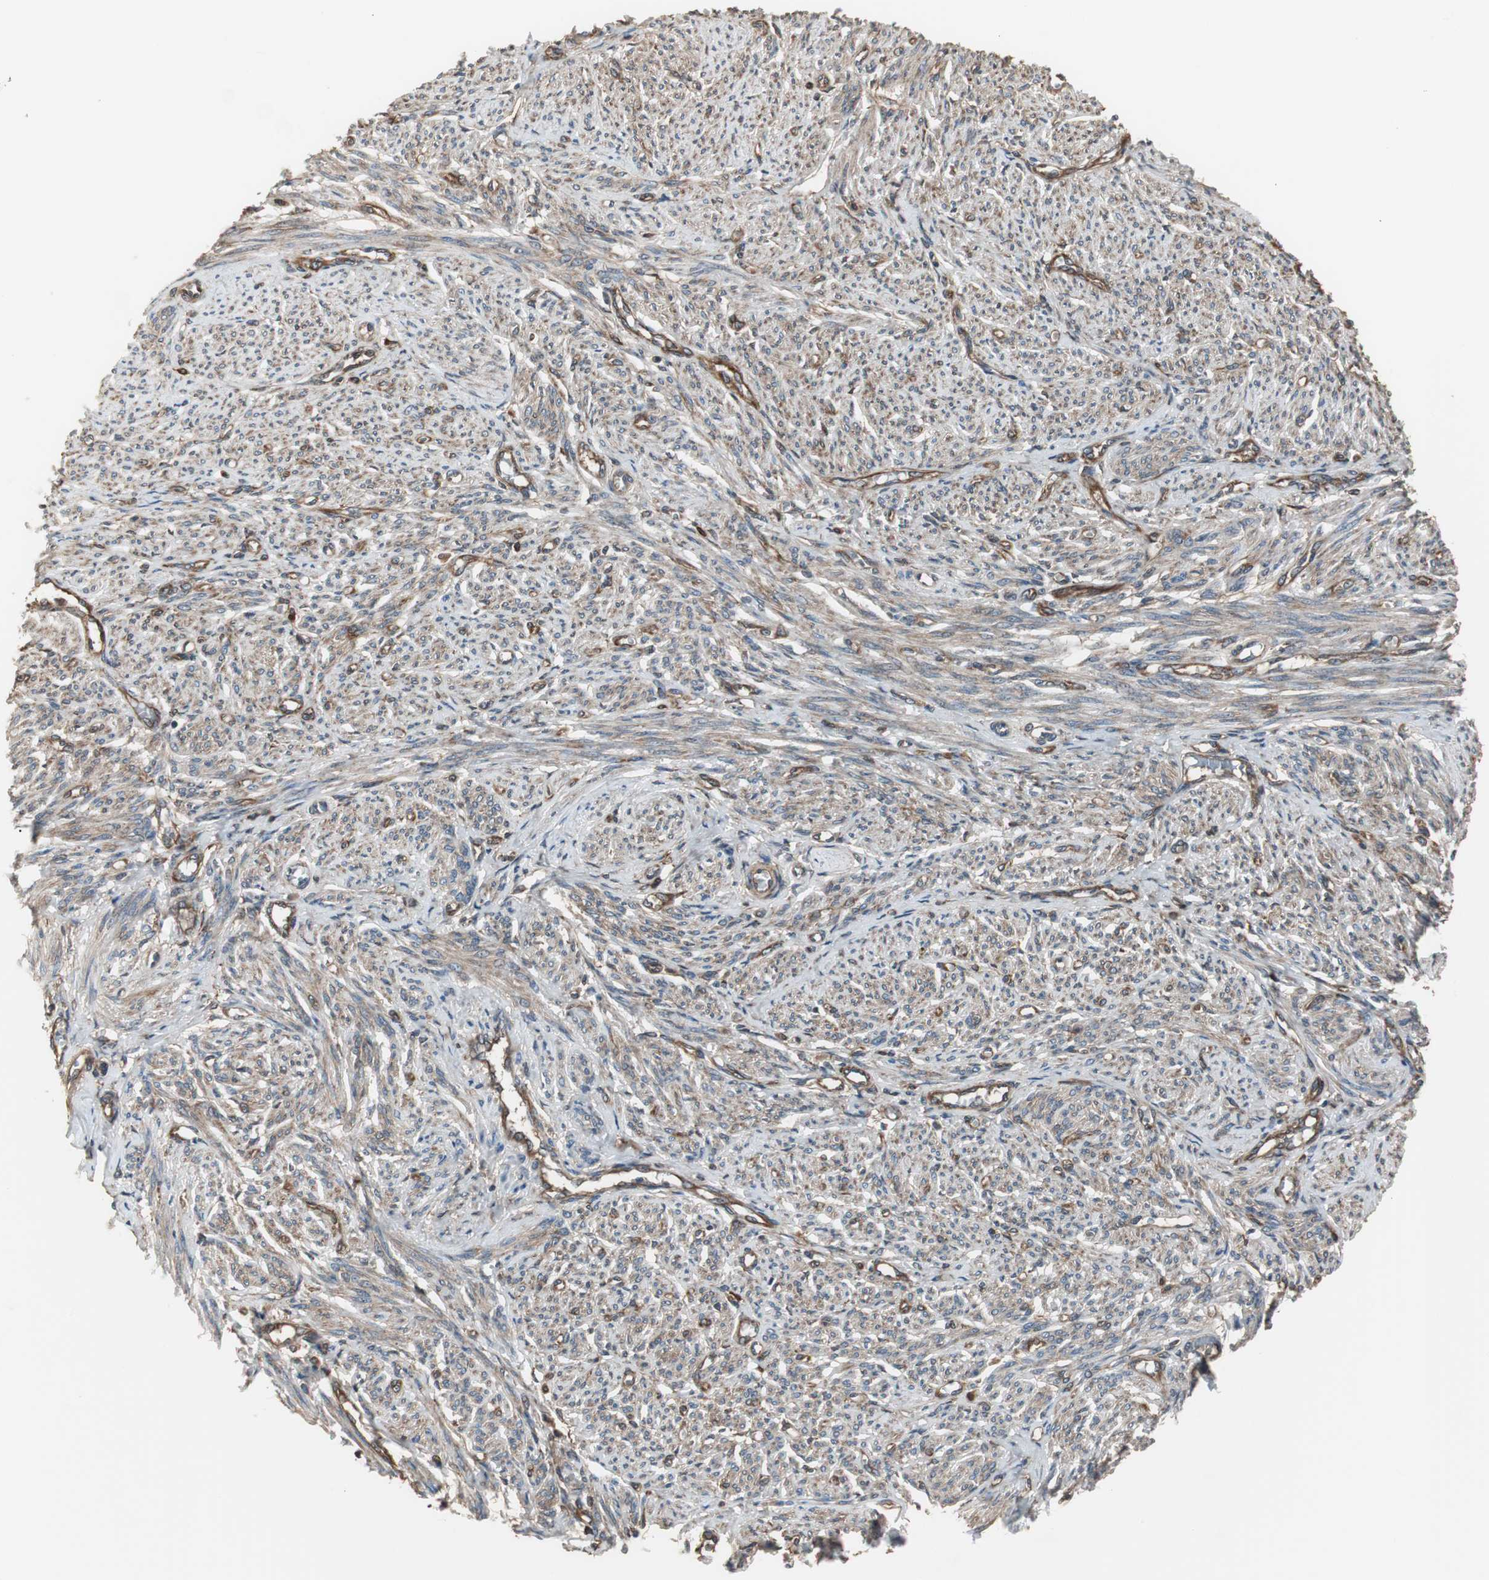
{"staining": {"intensity": "moderate", "quantity": "25%-75%", "location": "cytoplasmic/membranous"}, "tissue": "smooth muscle", "cell_type": "Smooth muscle cells", "image_type": "normal", "snomed": [{"axis": "morphology", "description": "Normal tissue, NOS"}, {"axis": "topography", "description": "Smooth muscle"}], "caption": "Benign smooth muscle shows moderate cytoplasmic/membranous positivity in approximately 25%-75% of smooth muscle cells.", "gene": "CAPNS1", "patient": {"sex": "female", "age": 65}}